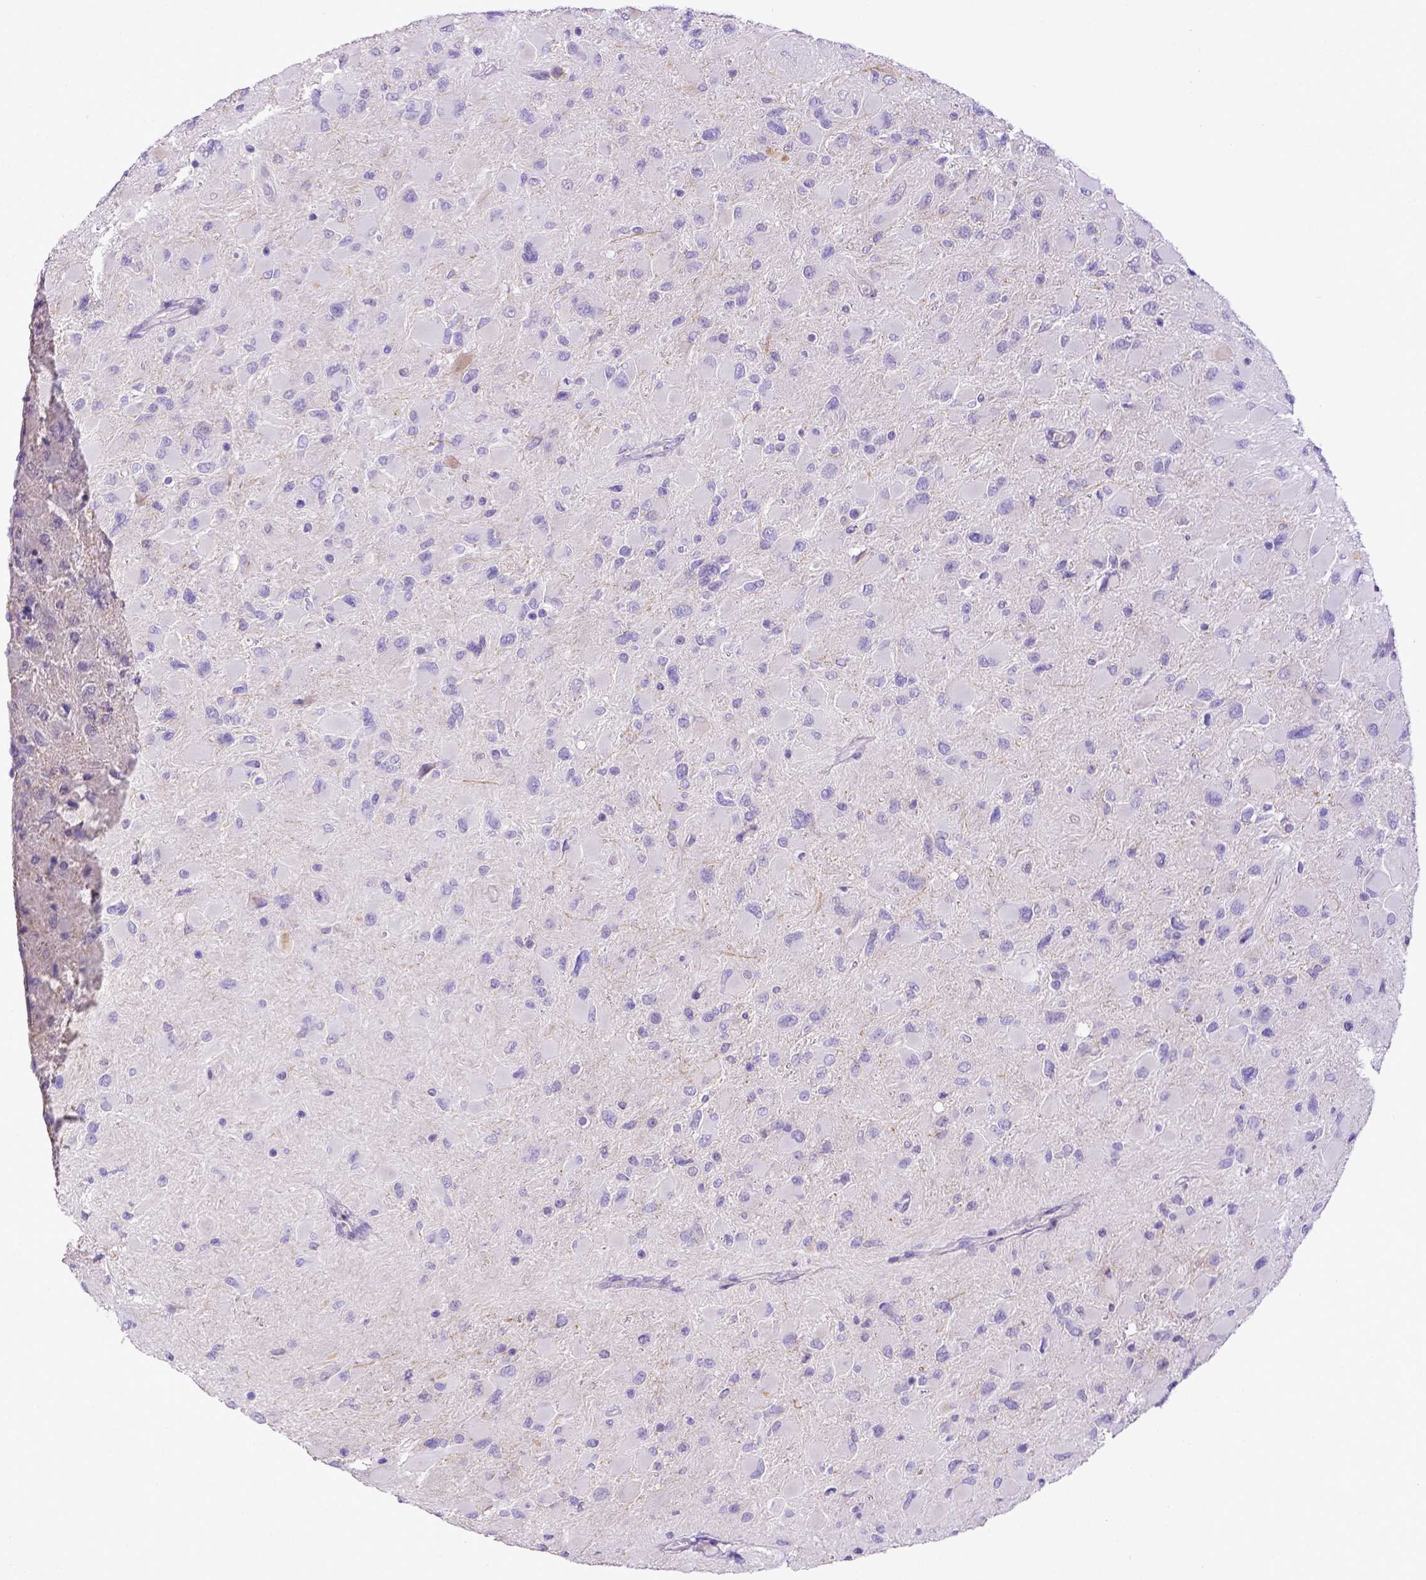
{"staining": {"intensity": "negative", "quantity": "none", "location": "none"}, "tissue": "glioma", "cell_type": "Tumor cells", "image_type": "cancer", "snomed": [{"axis": "morphology", "description": "Glioma, malignant, High grade"}, {"axis": "topography", "description": "Cerebral cortex"}], "caption": "Immunohistochemistry micrograph of neoplastic tissue: human glioma stained with DAB (3,3'-diaminobenzidine) demonstrates no significant protein staining in tumor cells.", "gene": "CD40", "patient": {"sex": "female", "age": 36}}